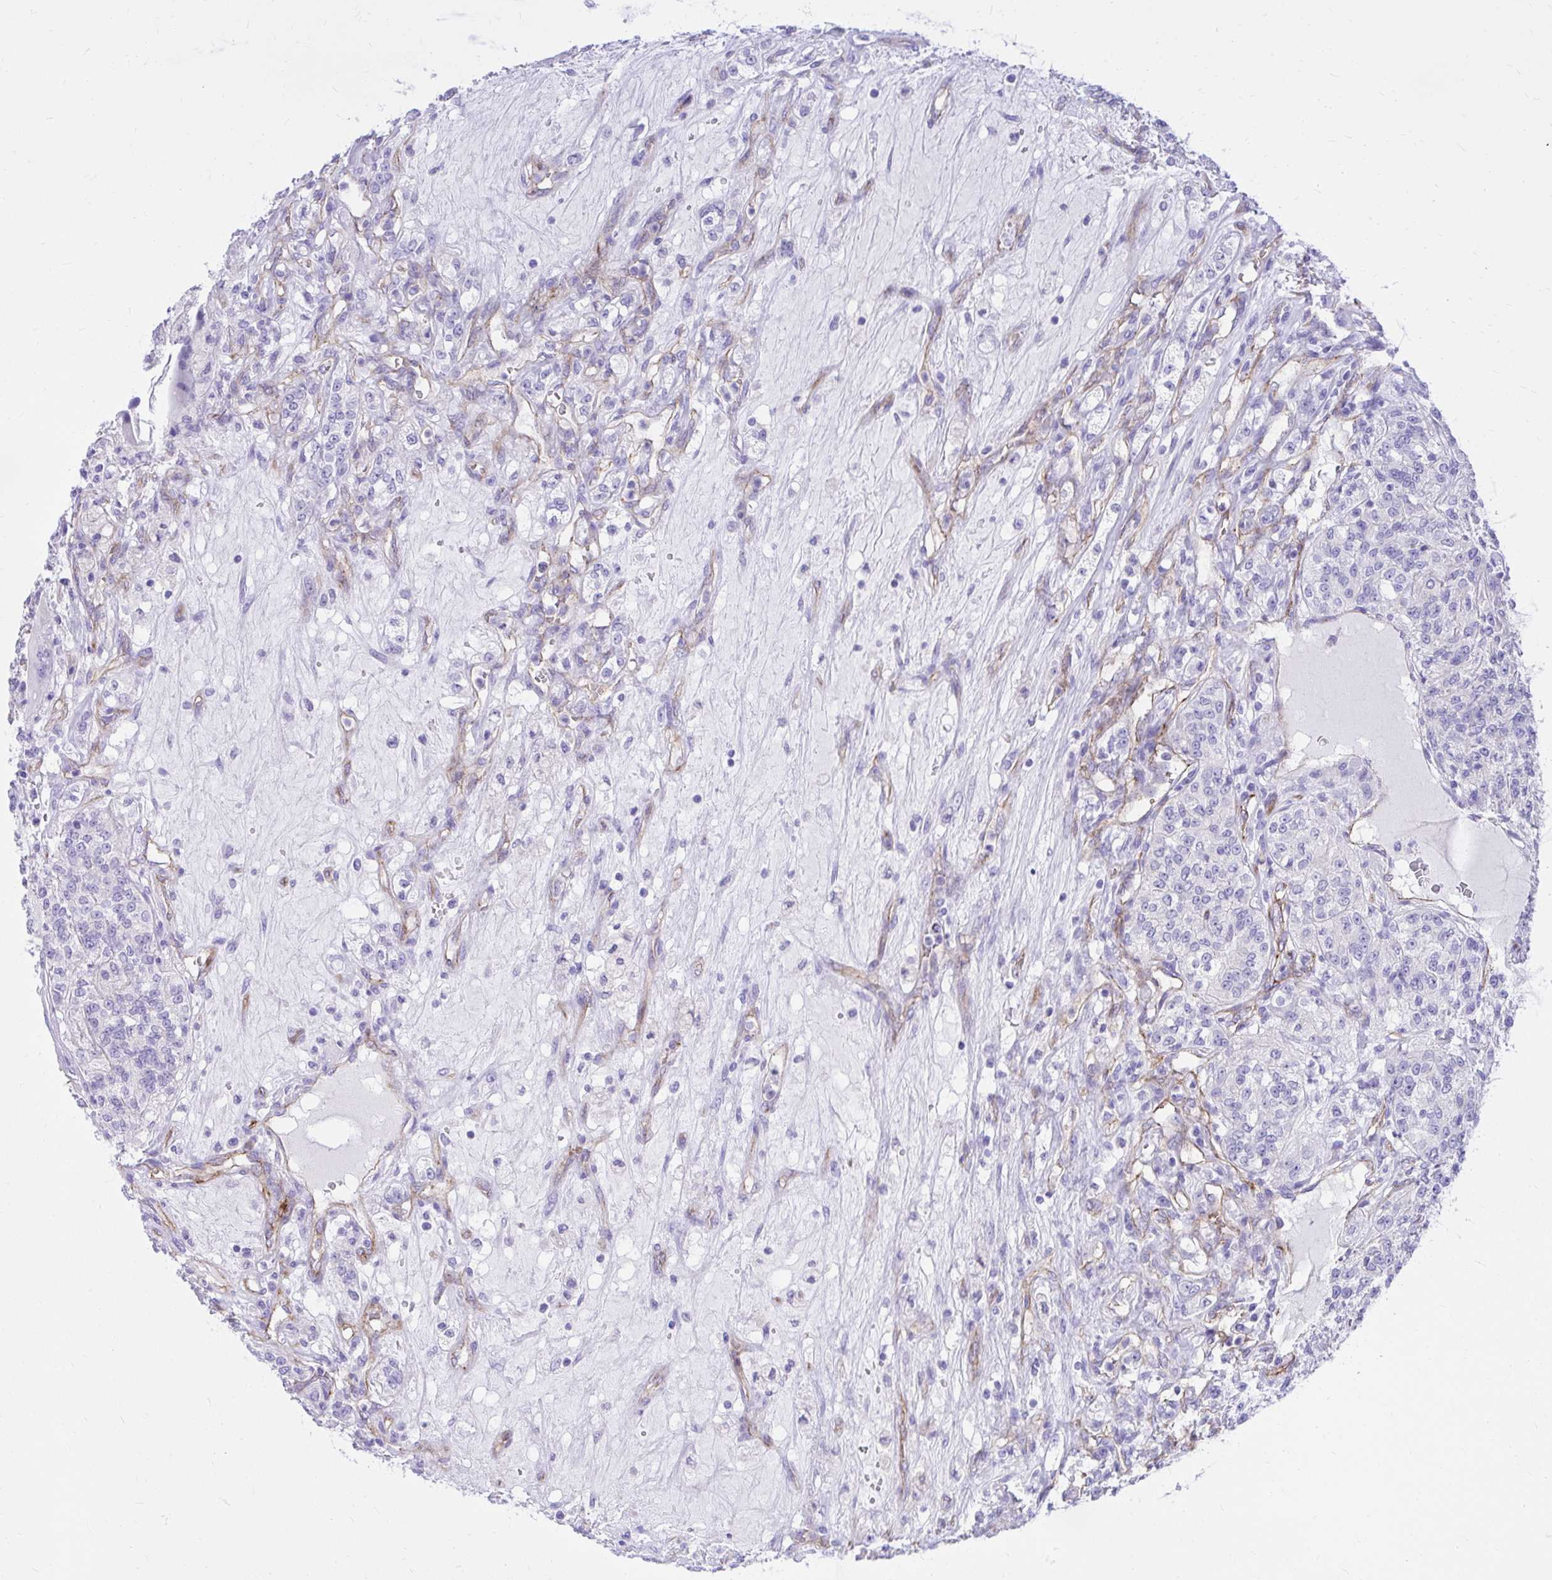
{"staining": {"intensity": "negative", "quantity": "none", "location": "none"}, "tissue": "renal cancer", "cell_type": "Tumor cells", "image_type": "cancer", "snomed": [{"axis": "morphology", "description": "Adenocarcinoma, NOS"}, {"axis": "topography", "description": "Kidney"}], "caption": "Immunohistochemistry (IHC) micrograph of neoplastic tissue: human adenocarcinoma (renal) stained with DAB (3,3'-diaminobenzidine) reveals no significant protein positivity in tumor cells.", "gene": "PELI3", "patient": {"sex": "female", "age": 63}}